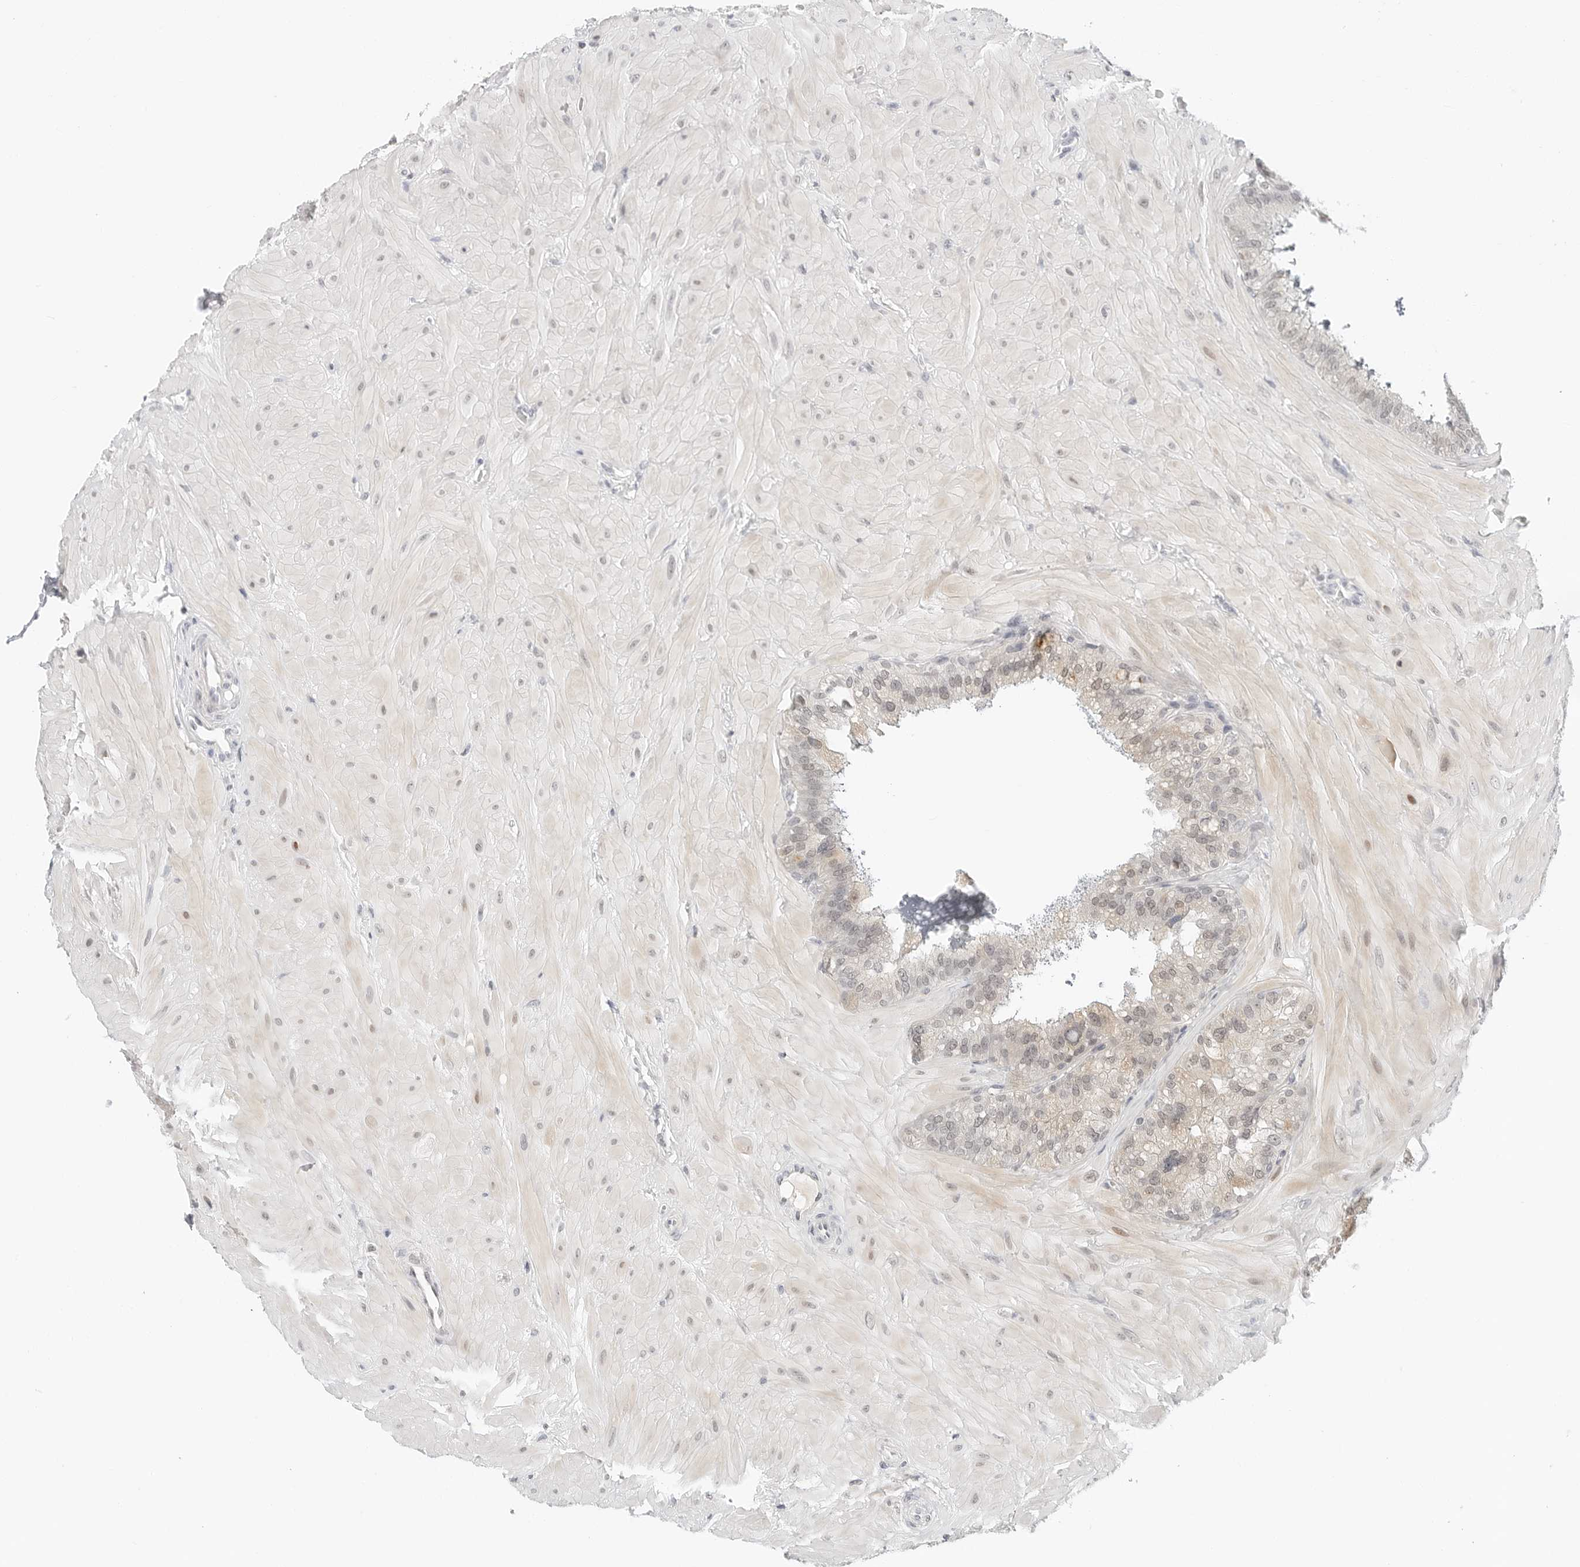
{"staining": {"intensity": "weak", "quantity": "25%-75%", "location": "cytoplasmic/membranous,nuclear"}, "tissue": "seminal vesicle", "cell_type": "Glandular cells", "image_type": "normal", "snomed": [{"axis": "morphology", "description": "Normal tissue, NOS"}, {"axis": "topography", "description": "Prostate"}, {"axis": "topography", "description": "Seminal veicle"}], "caption": "This is a micrograph of immunohistochemistry (IHC) staining of normal seminal vesicle, which shows weak positivity in the cytoplasmic/membranous,nuclear of glandular cells.", "gene": "TSEN2", "patient": {"sex": "male", "age": 51}}